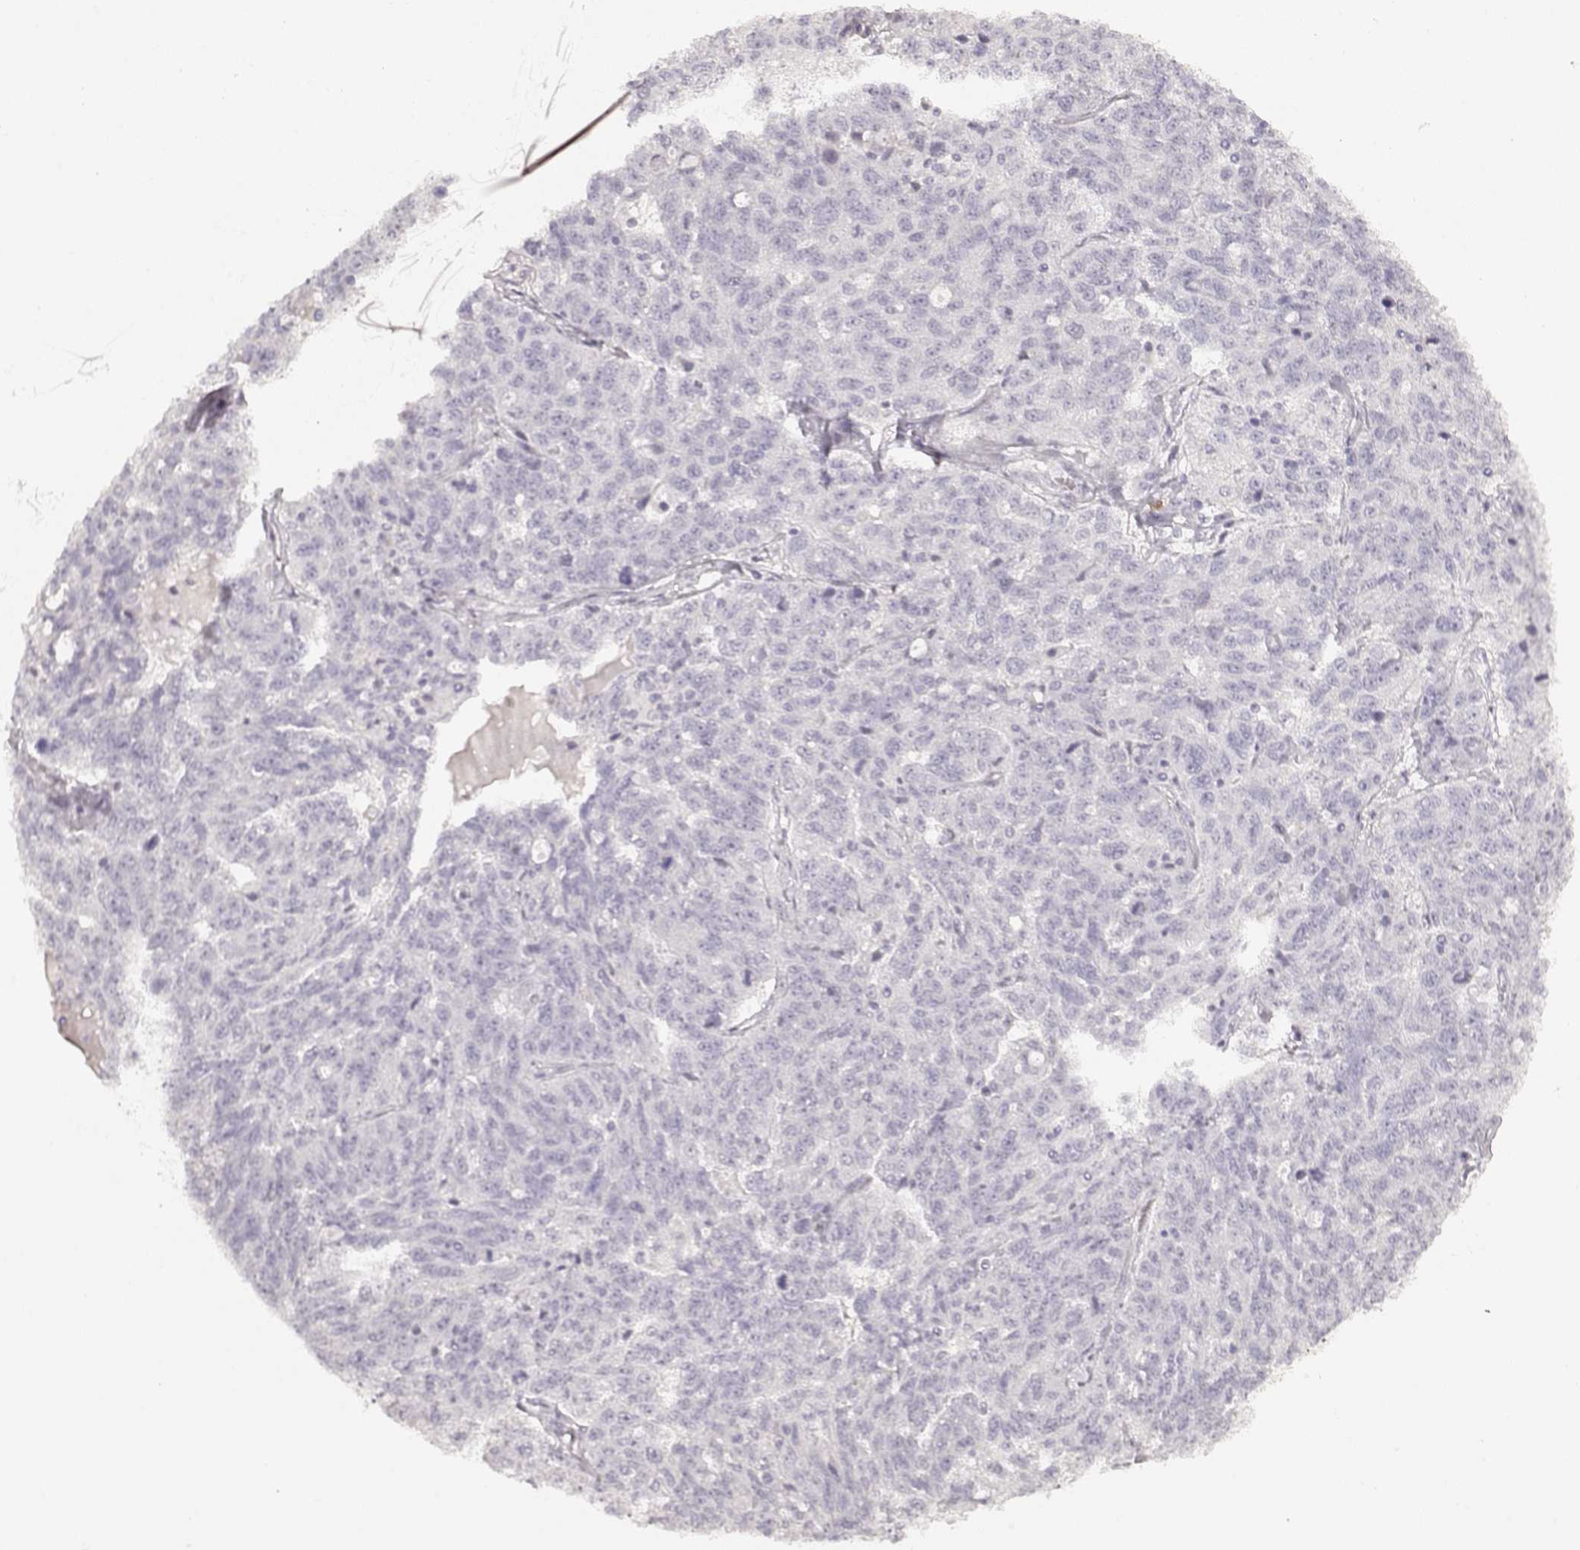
{"staining": {"intensity": "negative", "quantity": "none", "location": "none"}, "tissue": "ovarian cancer", "cell_type": "Tumor cells", "image_type": "cancer", "snomed": [{"axis": "morphology", "description": "Cystadenocarcinoma, serous, NOS"}, {"axis": "topography", "description": "Ovary"}], "caption": "High magnification brightfield microscopy of ovarian serous cystadenocarcinoma stained with DAB (3,3'-diaminobenzidine) (brown) and counterstained with hematoxylin (blue): tumor cells show no significant expression. Brightfield microscopy of IHC stained with DAB (brown) and hematoxylin (blue), captured at high magnification.", "gene": "S100B", "patient": {"sex": "female", "age": 71}}